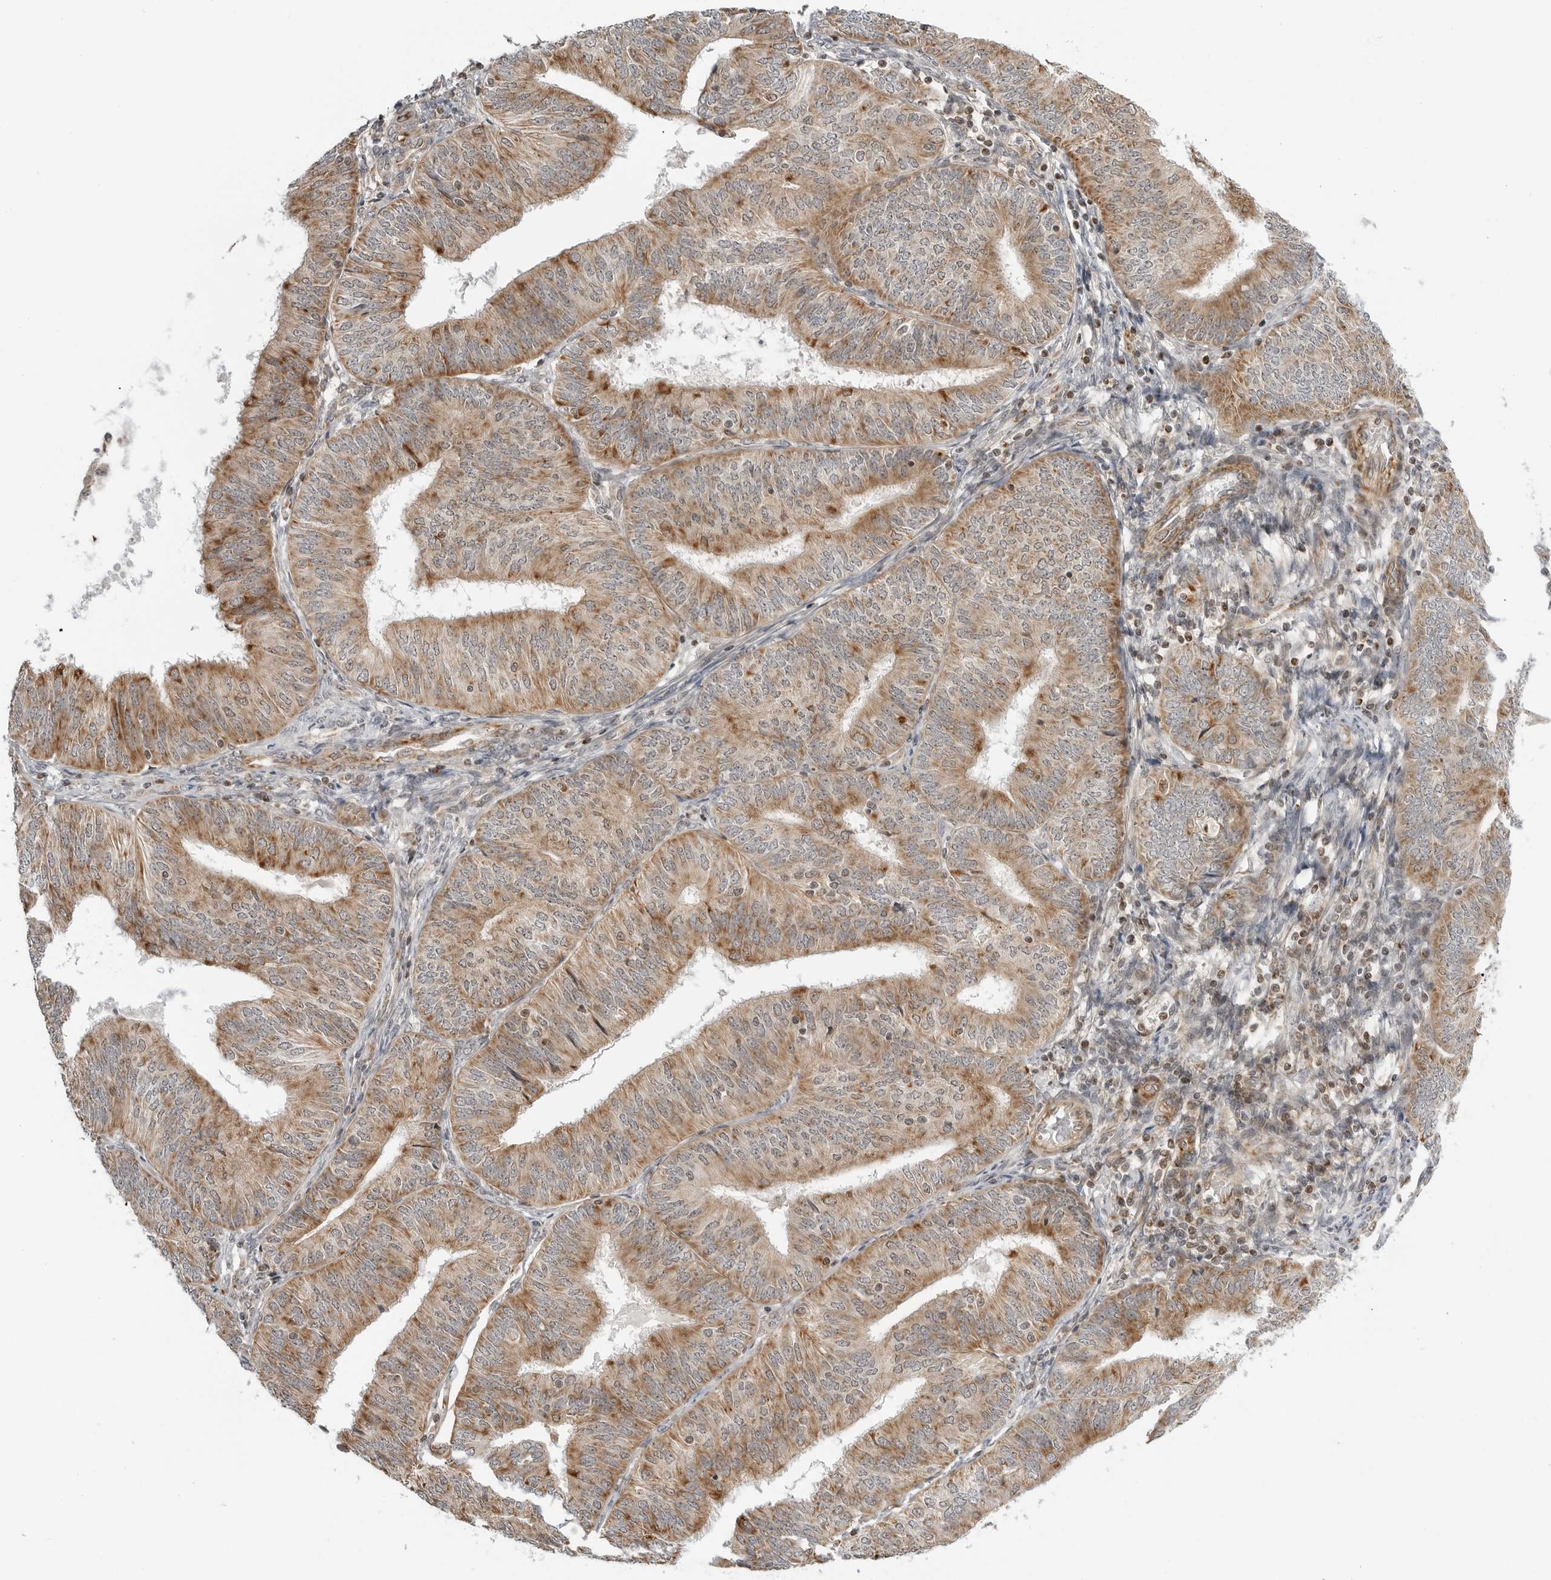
{"staining": {"intensity": "moderate", "quantity": ">75%", "location": "cytoplasmic/membranous"}, "tissue": "endometrial cancer", "cell_type": "Tumor cells", "image_type": "cancer", "snomed": [{"axis": "morphology", "description": "Adenocarcinoma, NOS"}, {"axis": "topography", "description": "Endometrium"}], "caption": "Moderate cytoplasmic/membranous protein staining is appreciated in approximately >75% of tumor cells in endometrial adenocarcinoma.", "gene": "PEX2", "patient": {"sex": "female", "age": 58}}